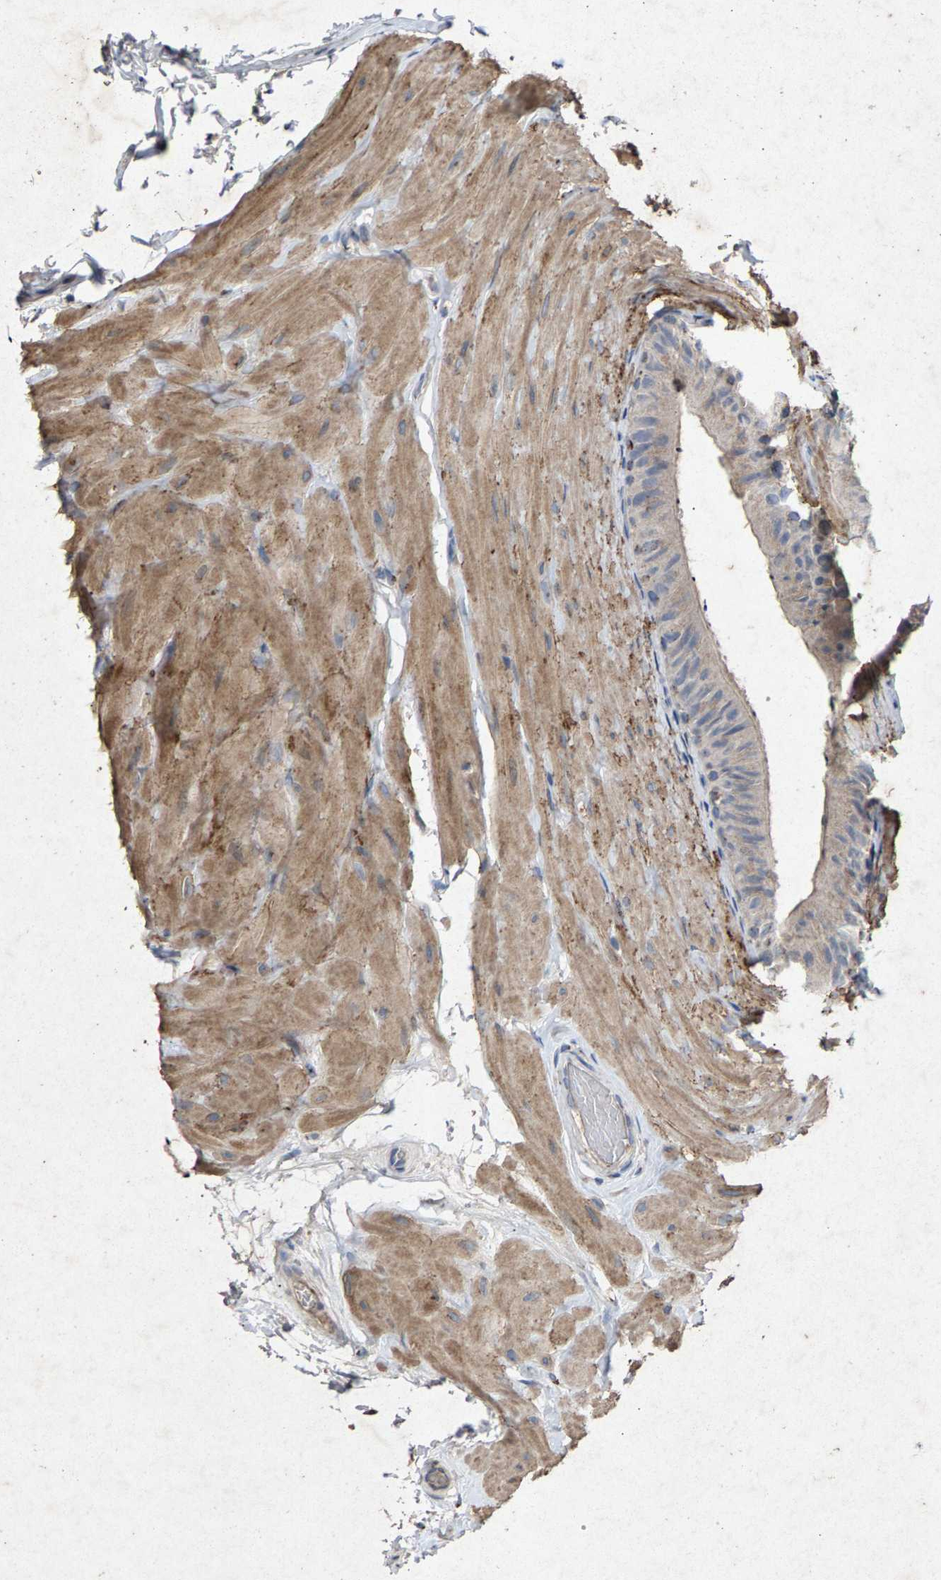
{"staining": {"intensity": "weak", "quantity": "<25%", "location": "cytoplasmic/membranous"}, "tissue": "epididymis", "cell_type": "Glandular cells", "image_type": "normal", "snomed": [{"axis": "morphology", "description": "Normal tissue, NOS"}, {"axis": "topography", "description": "Epididymis"}], "caption": "Unremarkable epididymis was stained to show a protein in brown. There is no significant positivity in glandular cells.", "gene": "MAN2A1", "patient": {"sex": "male", "age": 34}}